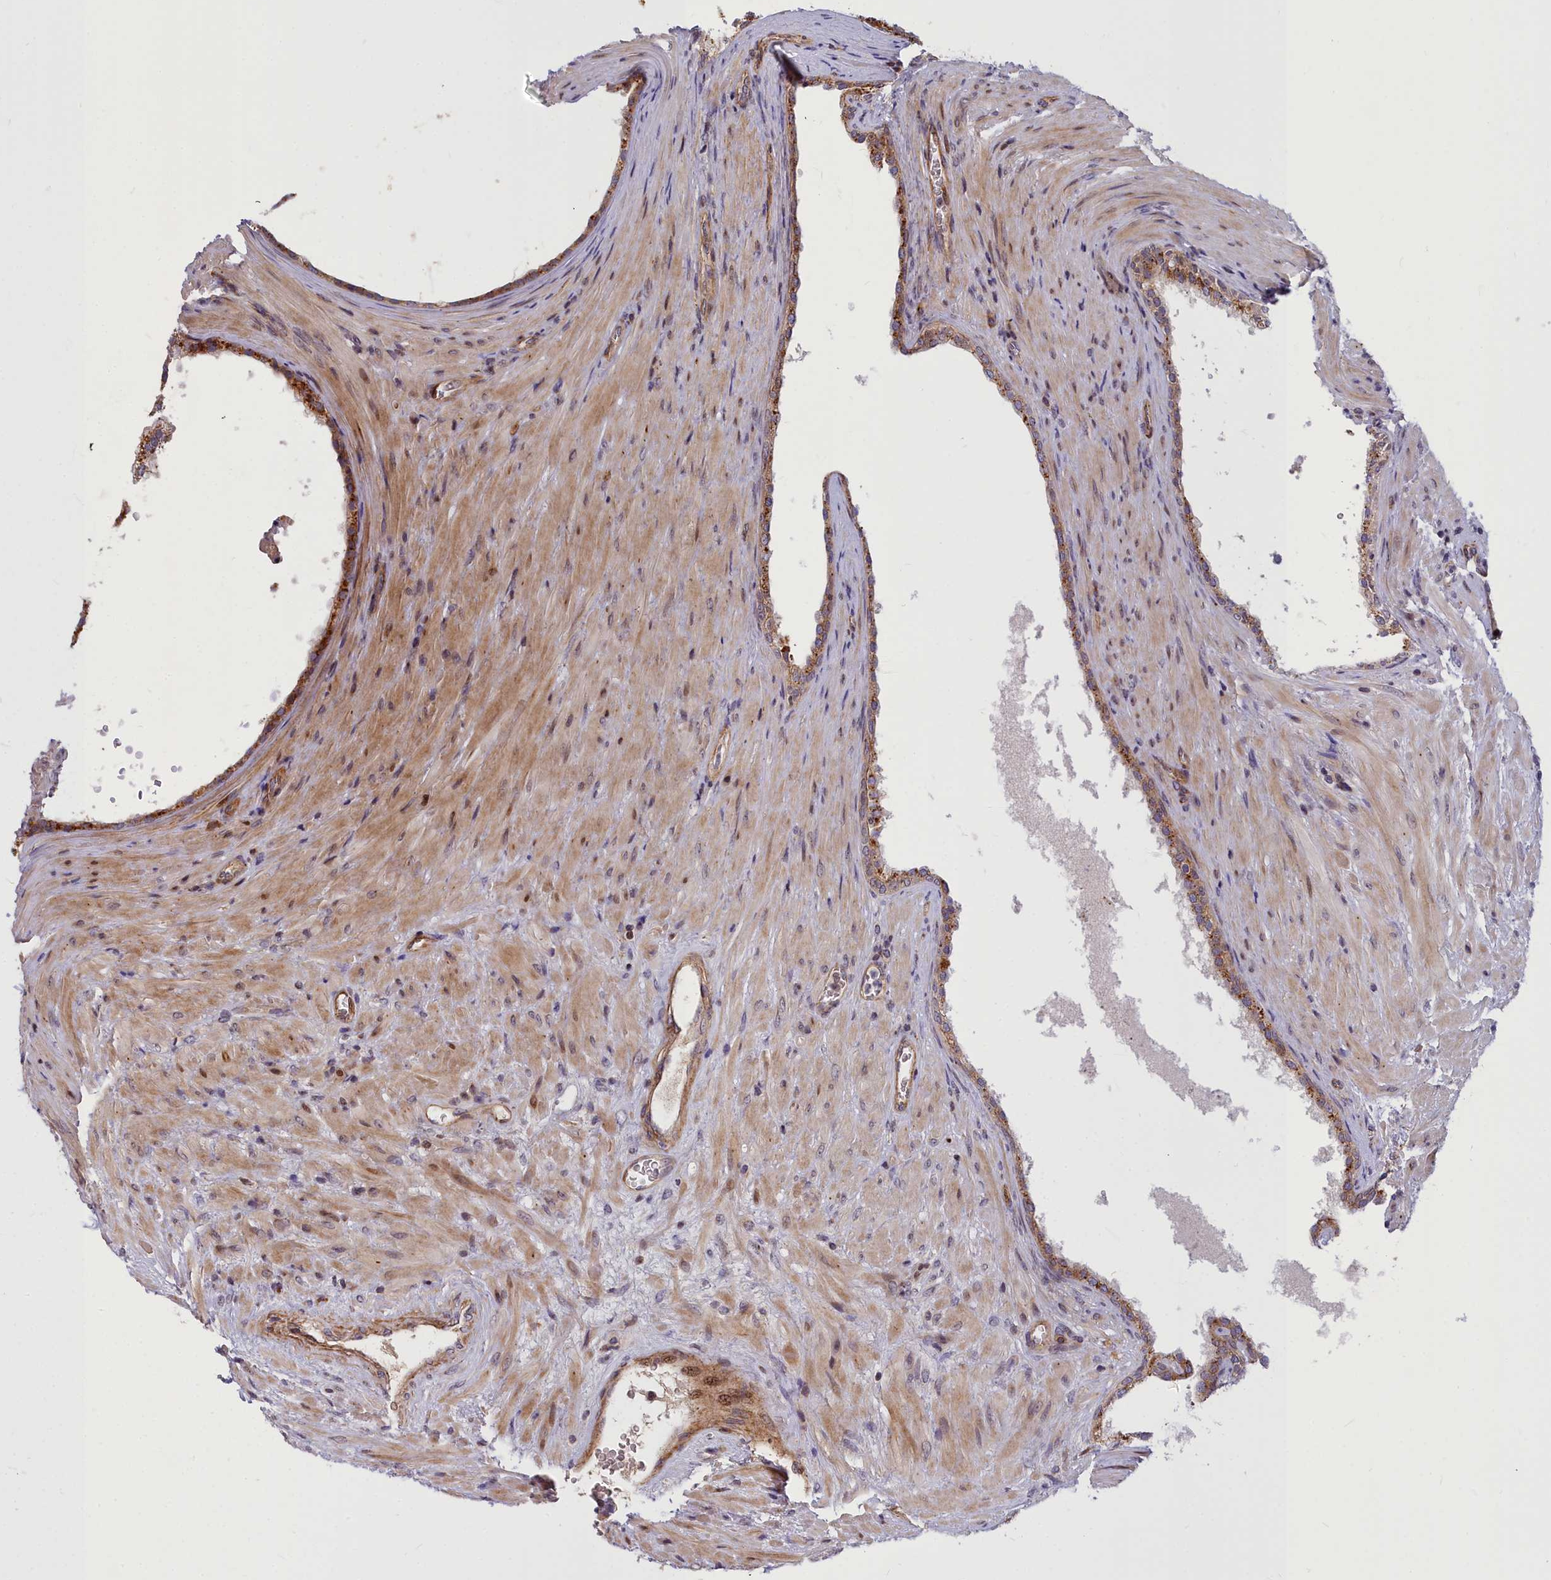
{"staining": {"intensity": "strong", "quantity": "25%-75%", "location": "cytoplasmic/membranous"}, "tissue": "prostate", "cell_type": "Glandular cells", "image_type": "normal", "snomed": [{"axis": "morphology", "description": "Normal tissue, NOS"}, {"axis": "topography", "description": "Prostate"}], "caption": "Brown immunohistochemical staining in benign human prostate shows strong cytoplasmic/membranous positivity in approximately 25%-75% of glandular cells.", "gene": "GLYATL3", "patient": {"sex": "male", "age": 76}}